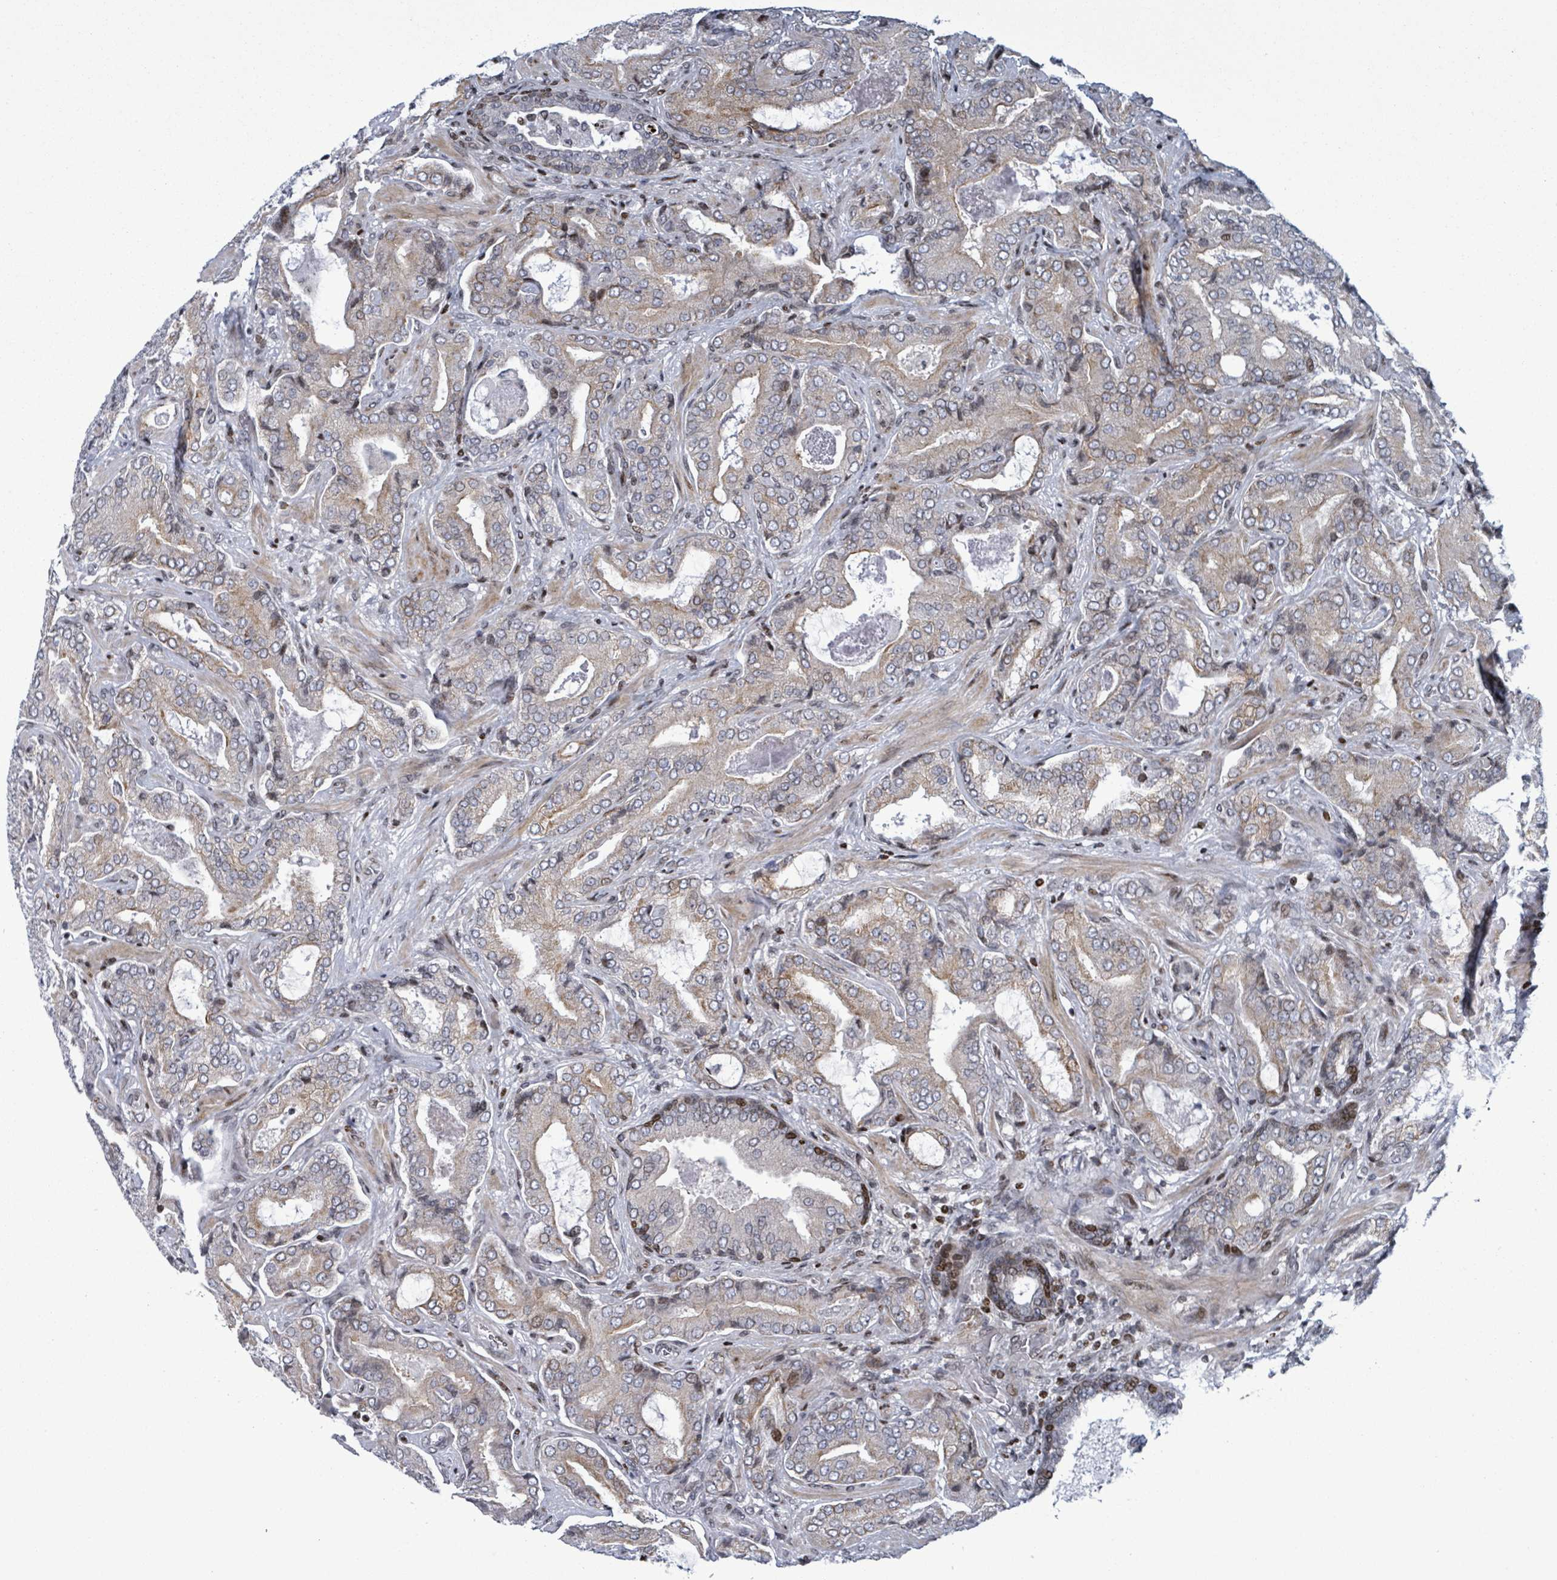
{"staining": {"intensity": "moderate", "quantity": "25%-75%", "location": "cytoplasmic/membranous"}, "tissue": "prostate cancer", "cell_type": "Tumor cells", "image_type": "cancer", "snomed": [{"axis": "morphology", "description": "Adenocarcinoma, High grade"}, {"axis": "topography", "description": "Prostate"}], "caption": "An image of high-grade adenocarcinoma (prostate) stained for a protein shows moderate cytoplasmic/membranous brown staining in tumor cells.", "gene": "FNDC4", "patient": {"sex": "male", "age": 68}}